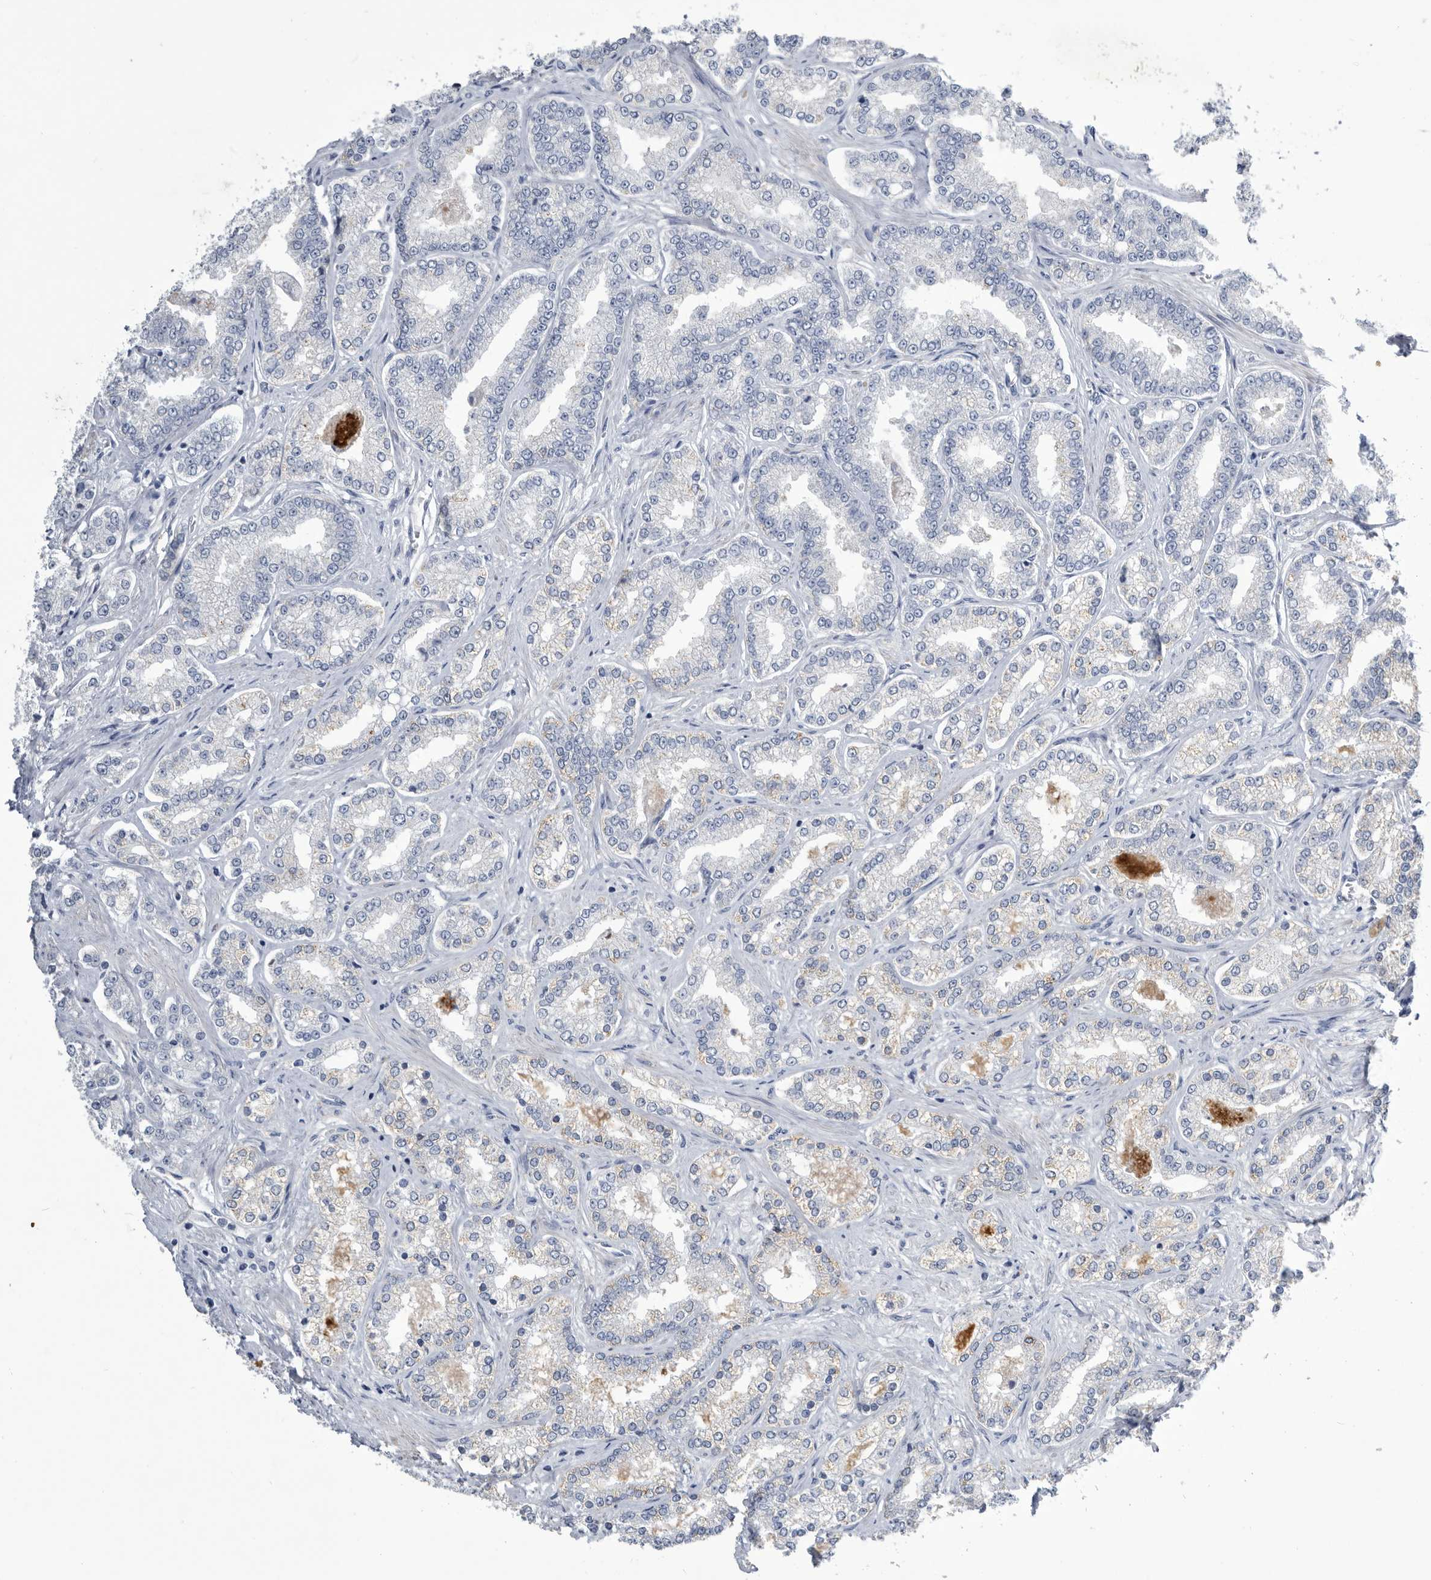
{"staining": {"intensity": "negative", "quantity": "none", "location": "none"}, "tissue": "prostate cancer", "cell_type": "Tumor cells", "image_type": "cancer", "snomed": [{"axis": "morphology", "description": "Normal tissue, NOS"}, {"axis": "morphology", "description": "Adenocarcinoma, High grade"}, {"axis": "topography", "description": "Prostate"}], "caption": "Immunohistochemistry image of human prostate cancer stained for a protein (brown), which demonstrates no positivity in tumor cells.", "gene": "BTBD6", "patient": {"sex": "male", "age": 83}}